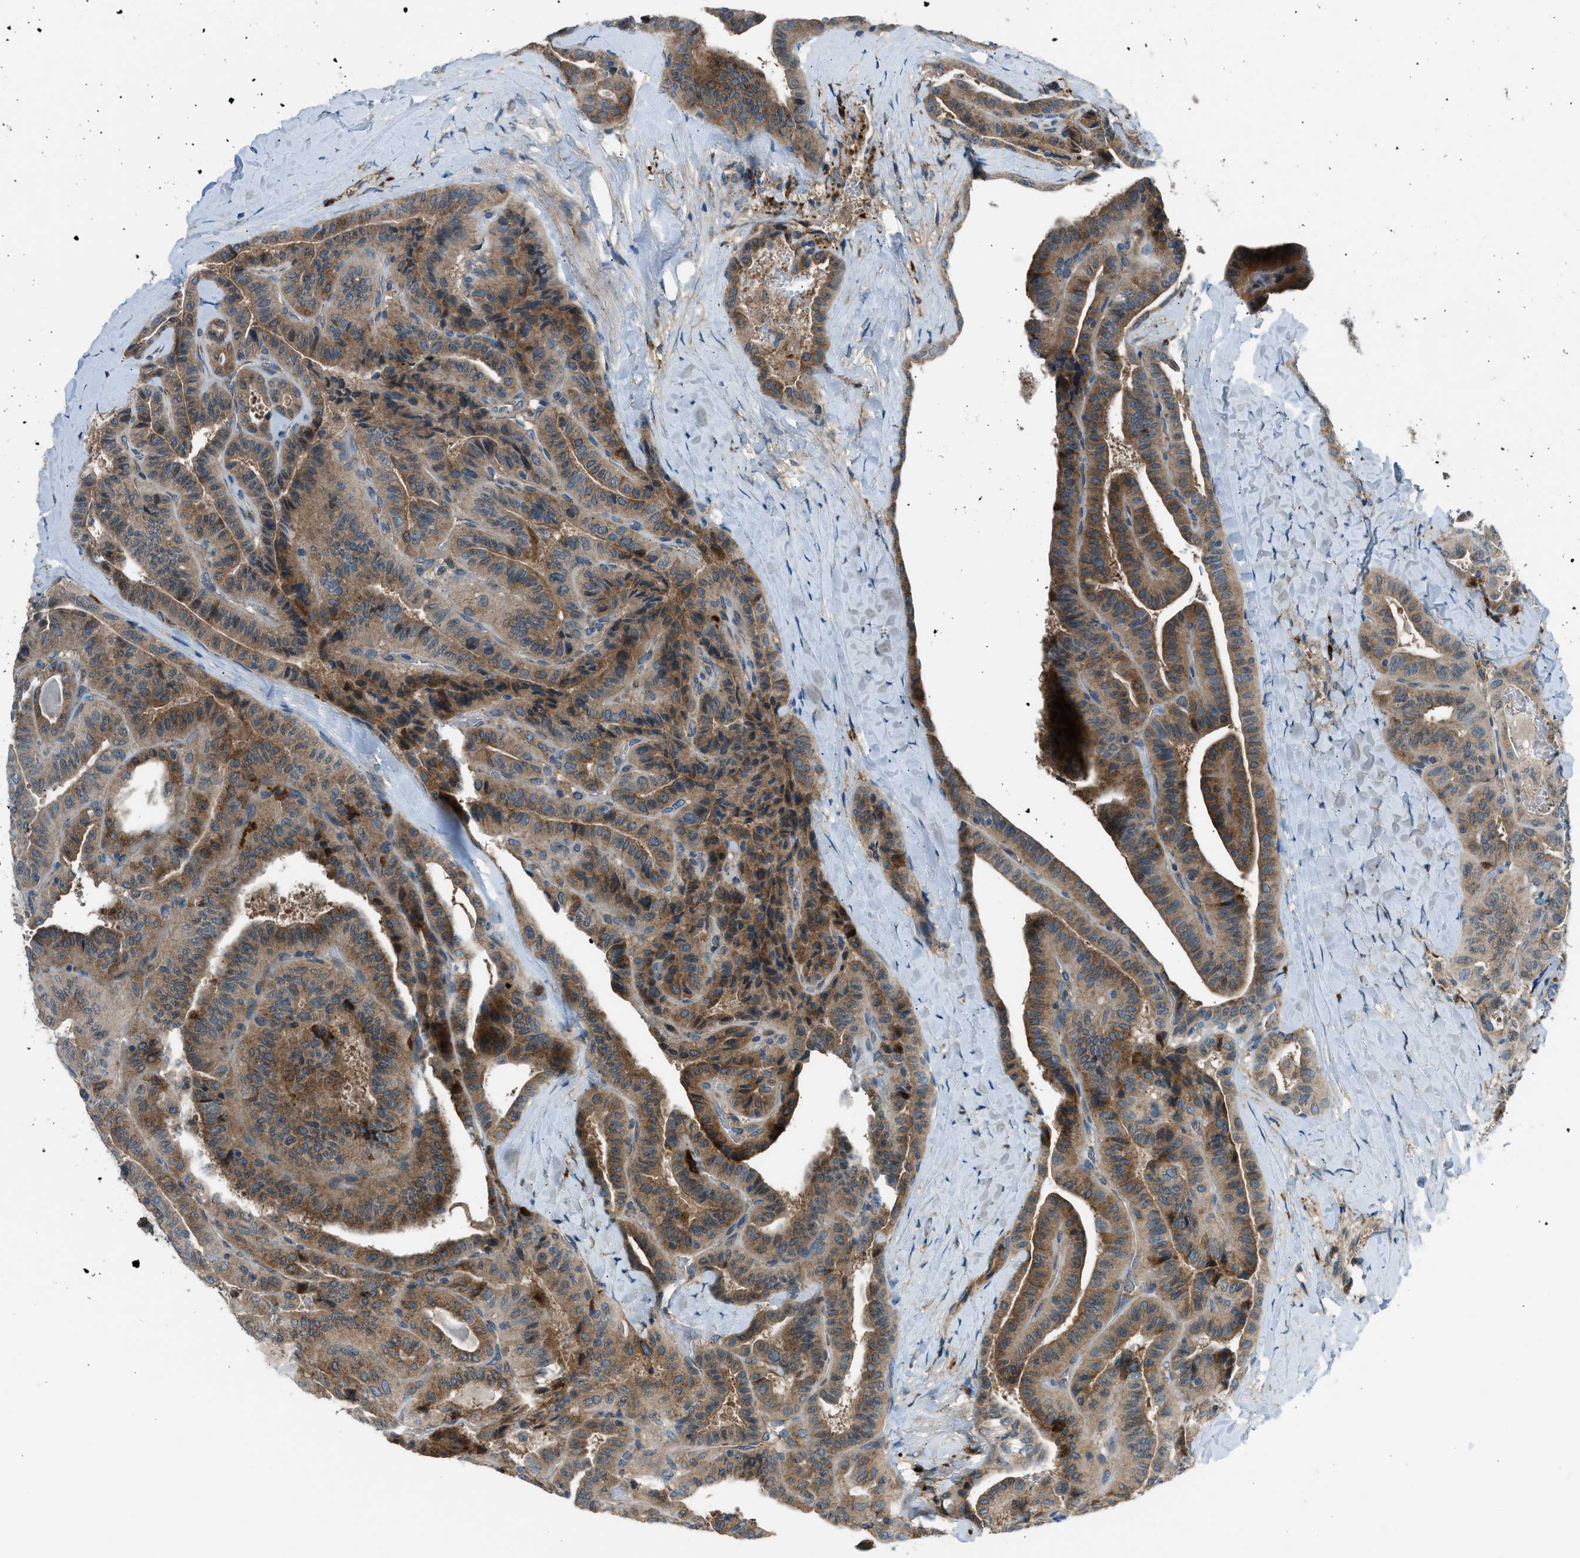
{"staining": {"intensity": "moderate", "quantity": ">75%", "location": "cytoplasmic/membranous"}, "tissue": "thyroid cancer", "cell_type": "Tumor cells", "image_type": "cancer", "snomed": [{"axis": "morphology", "description": "Papillary adenocarcinoma, NOS"}, {"axis": "topography", "description": "Thyroid gland"}], "caption": "A medium amount of moderate cytoplasmic/membranous staining is appreciated in approximately >75% of tumor cells in thyroid cancer (papillary adenocarcinoma) tissue. The protein of interest is shown in brown color, while the nuclei are stained blue.", "gene": "EDARADD", "patient": {"sex": "male", "age": 77}}